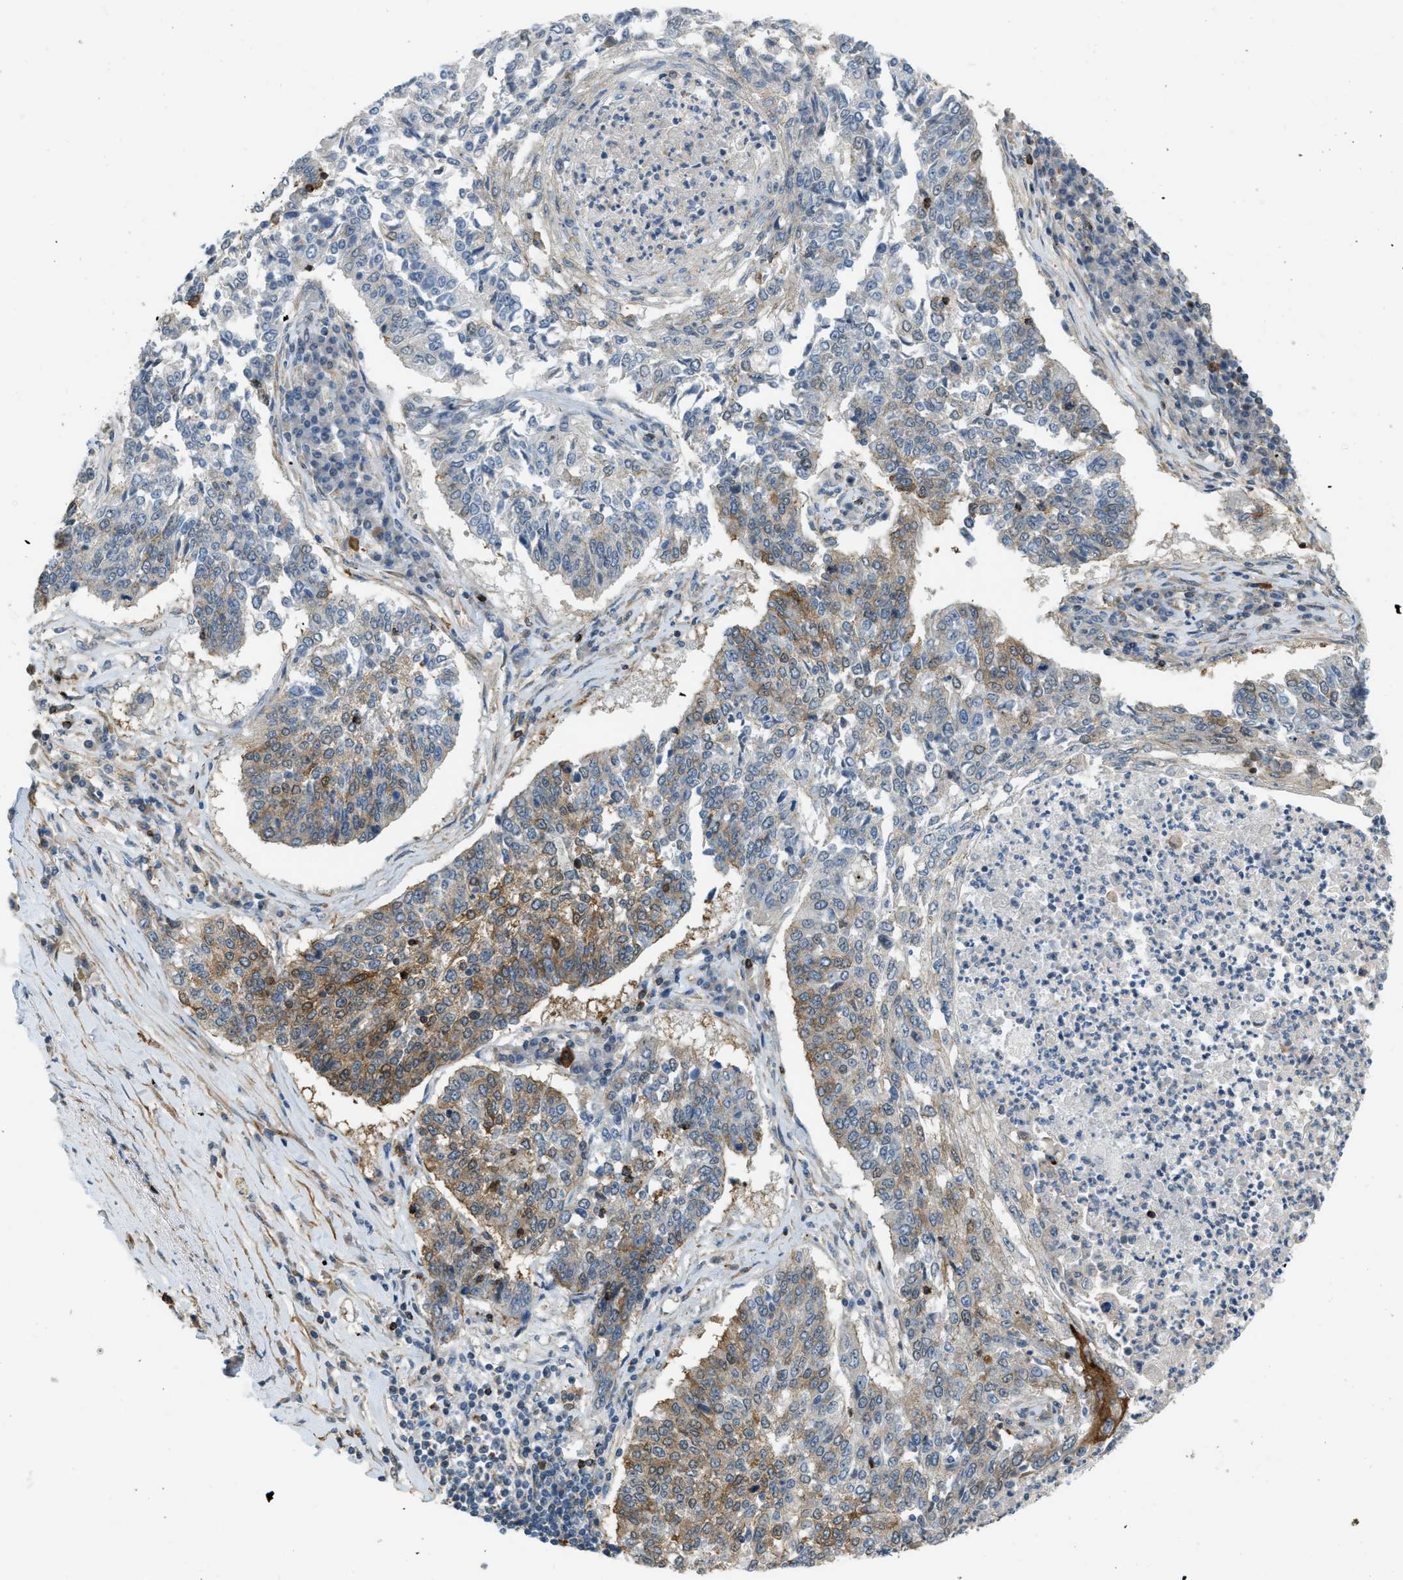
{"staining": {"intensity": "moderate", "quantity": "25%-75%", "location": "cytoplasmic/membranous"}, "tissue": "lung cancer", "cell_type": "Tumor cells", "image_type": "cancer", "snomed": [{"axis": "morphology", "description": "Normal tissue, NOS"}, {"axis": "morphology", "description": "Squamous cell carcinoma, NOS"}, {"axis": "topography", "description": "Cartilage tissue"}, {"axis": "topography", "description": "Bronchus"}, {"axis": "topography", "description": "Lung"}], "caption": "The photomicrograph displays immunohistochemical staining of squamous cell carcinoma (lung). There is moderate cytoplasmic/membranous positivity is seen in approximately 25%-75% of tumor cells. (DAB IHC with brightfield microscopy, high magnification).", "gene": "KIAA1671", "patient": {"sex": "female", "age": 49}}